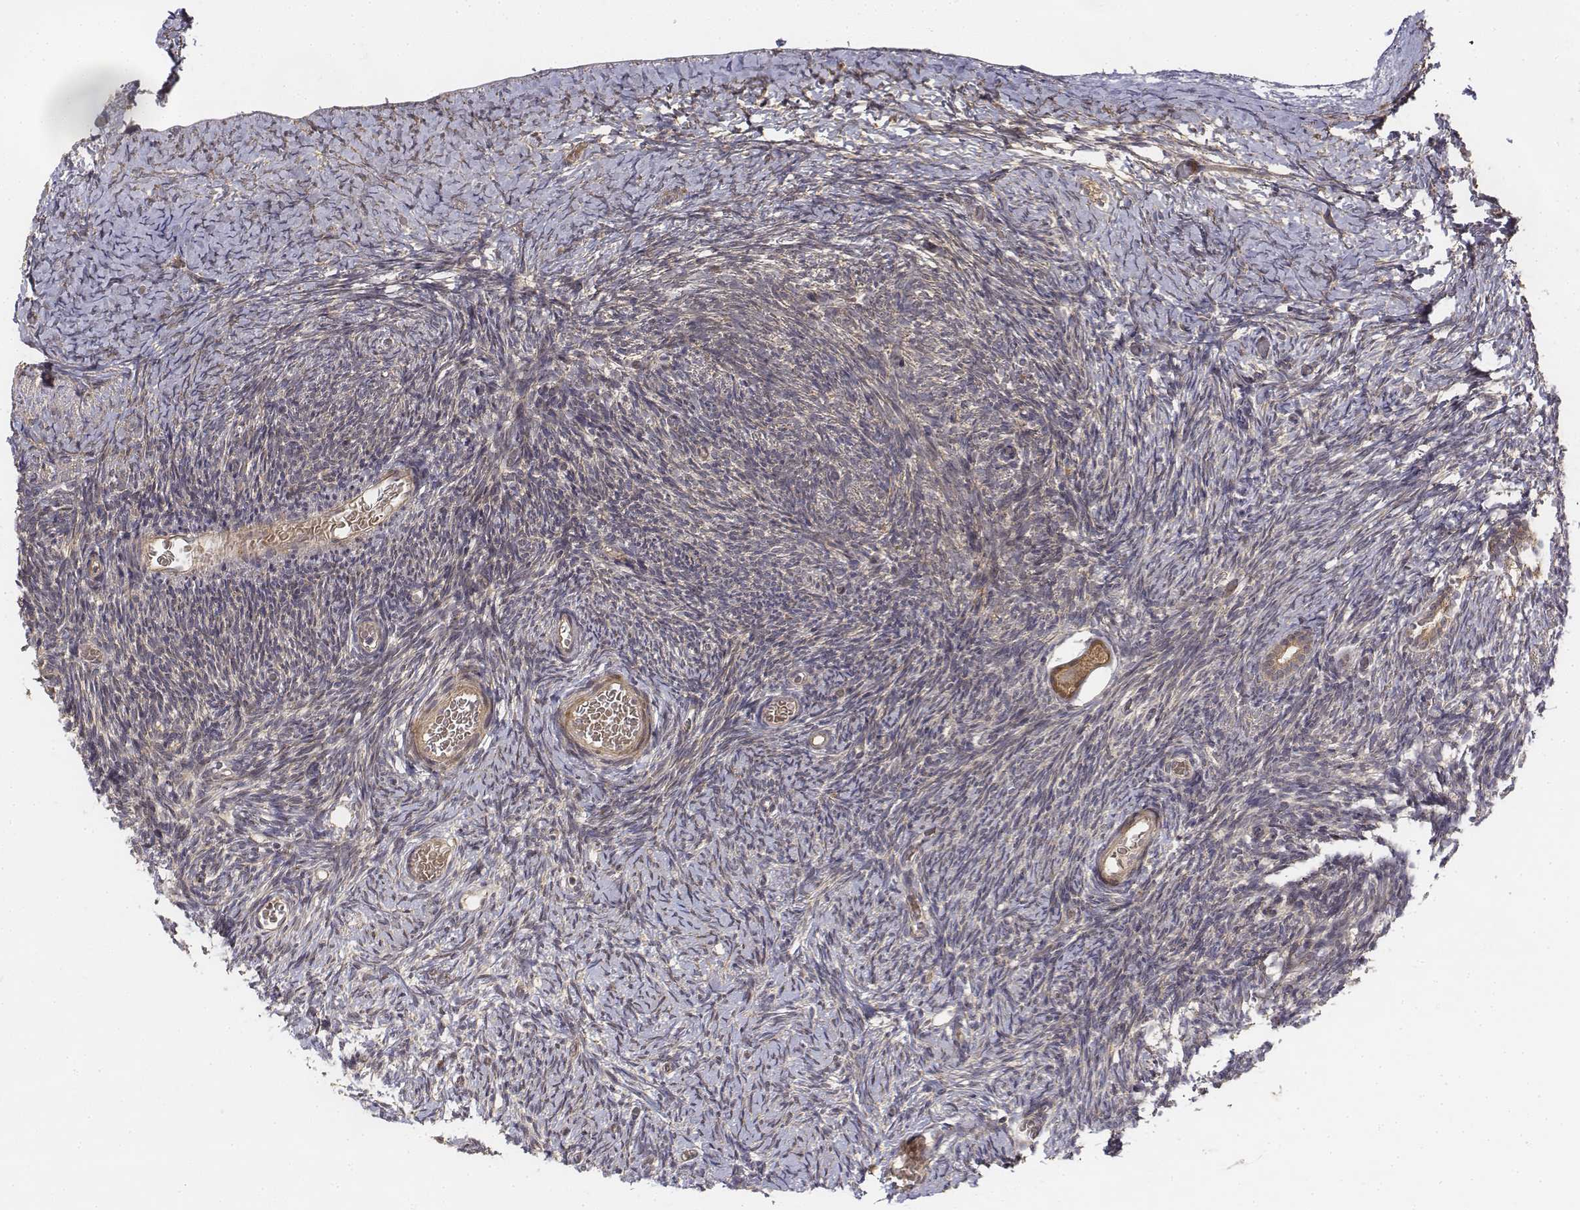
{"staining": {"intensity": "moderate", "quantity": ">75%", "location": "cytoplasmic/membranous"}, "tissue": "ovary", "cell_type": "Follicle cells", "image_type": "normal", "snomed": [{"axis": "morphology", "description": "Normal tissue, NOS"}, {"axis": "topography", "description": "Ovary"}], "caption": "A high-resolution histopathology image shows immunohistochemistry staining of normal ovary, which demonstrates moderate cytoplasmic/membranous positivity in about >75% of follicle cells.", "gene": "FBXO21", "patient": {"sex": "female", "age": 39}}